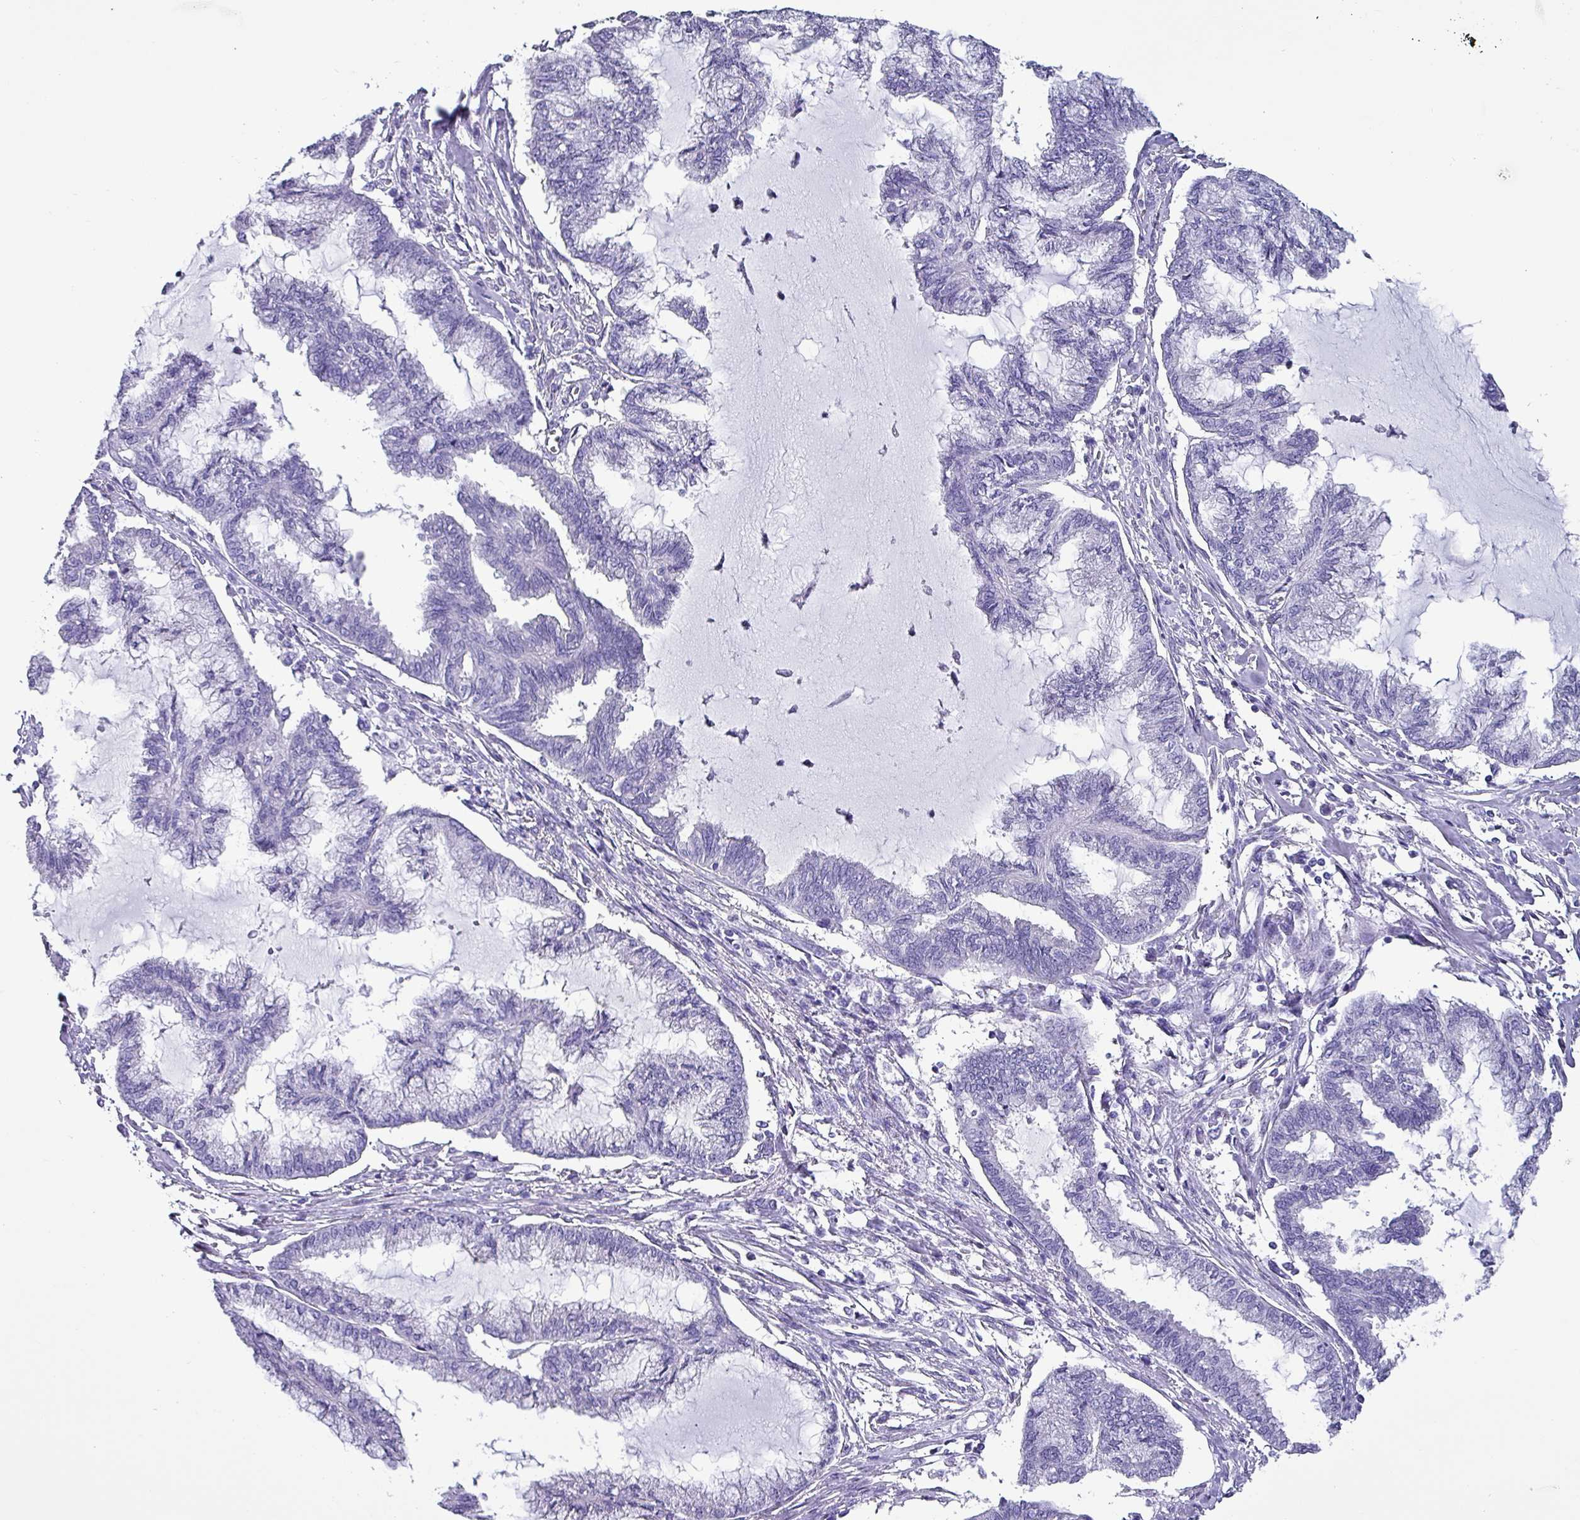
{"staining": {"intensity": "negative", "quantity": "none", "location": "none"}, "tissue": "endometrial cancer", "cell_type": "Tumor cells", "image_type": "cancer", "snomed": [{"axis": "morphology", "description": "Adenocarcinoma, NOS"}, {"axis": "topography", "description": "Endometrium"}], "caption": "A high-resolution image shows IHC staining of endometrial cancer (adenocarcinoma), which reveals no significant expression in tumor cells.", "gene": "KRT6C", "patient": {"sex": "female", "age": 86}}